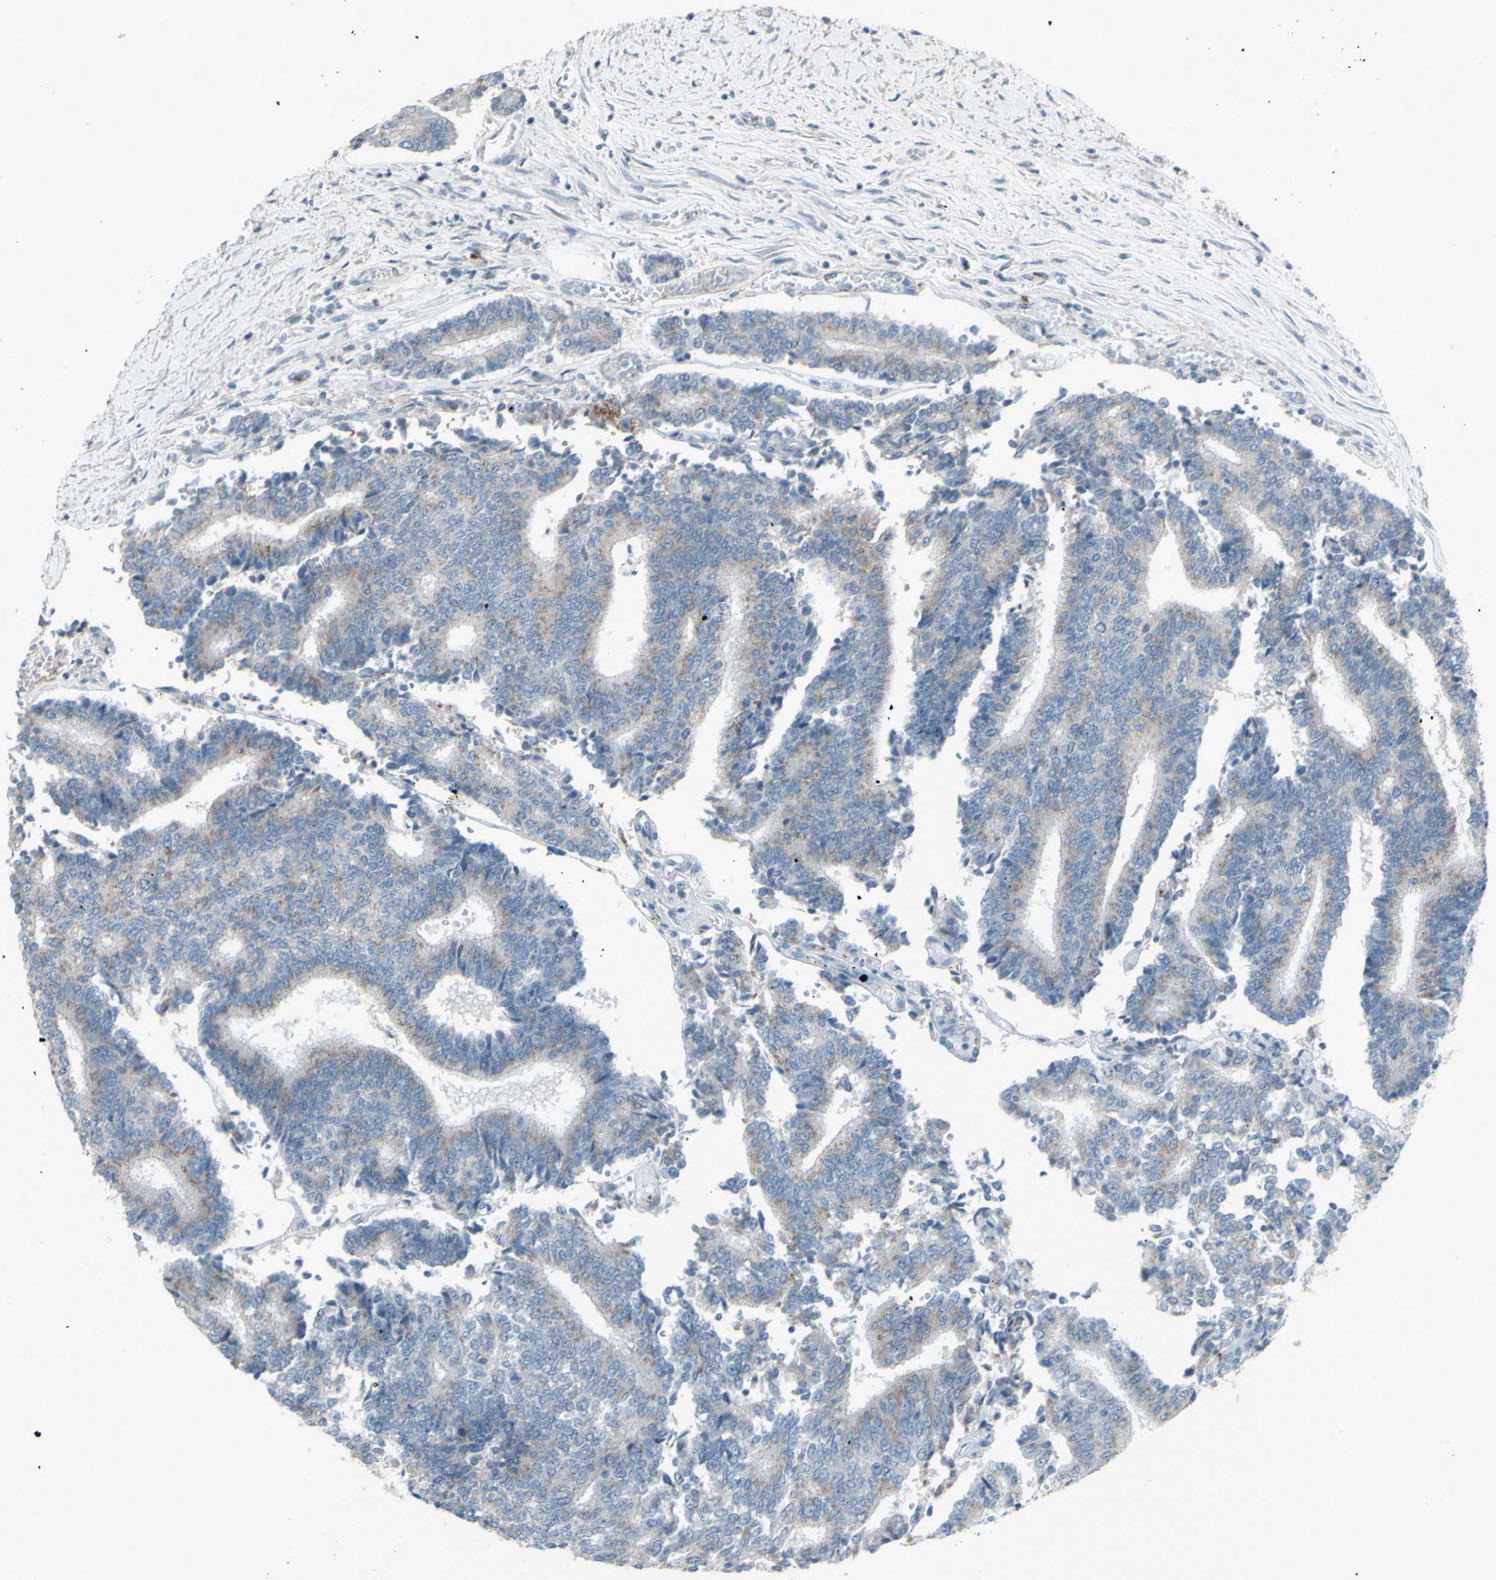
{"staining": {"intensity": "weak", "quantity": "25%-75%", "location": "cytoplasmic/membranous"}, "tissue": "prostate cancer", "cell_type": "Tumor cells", "image_type": "cancer", "snomed": [{"axis": "morphology", "description": "Normal tissue, NOS"}, {"axis": "morphology", "description": "Adenocarcinoma, High grade"}, {"axis": "topography", "description": "Prostate"}, {"axis": "topography", "description": "Seminal veicle"}], "caption": "Adenocarcinoma (high-grade) (prostate) stained with immunohistochemistry reveals weak cytoplasmic/membranous positivity in approximately 25%-75% of tumor cells.", "gene": "CD79B", "patient": {"sex": "male", "age": 55}}